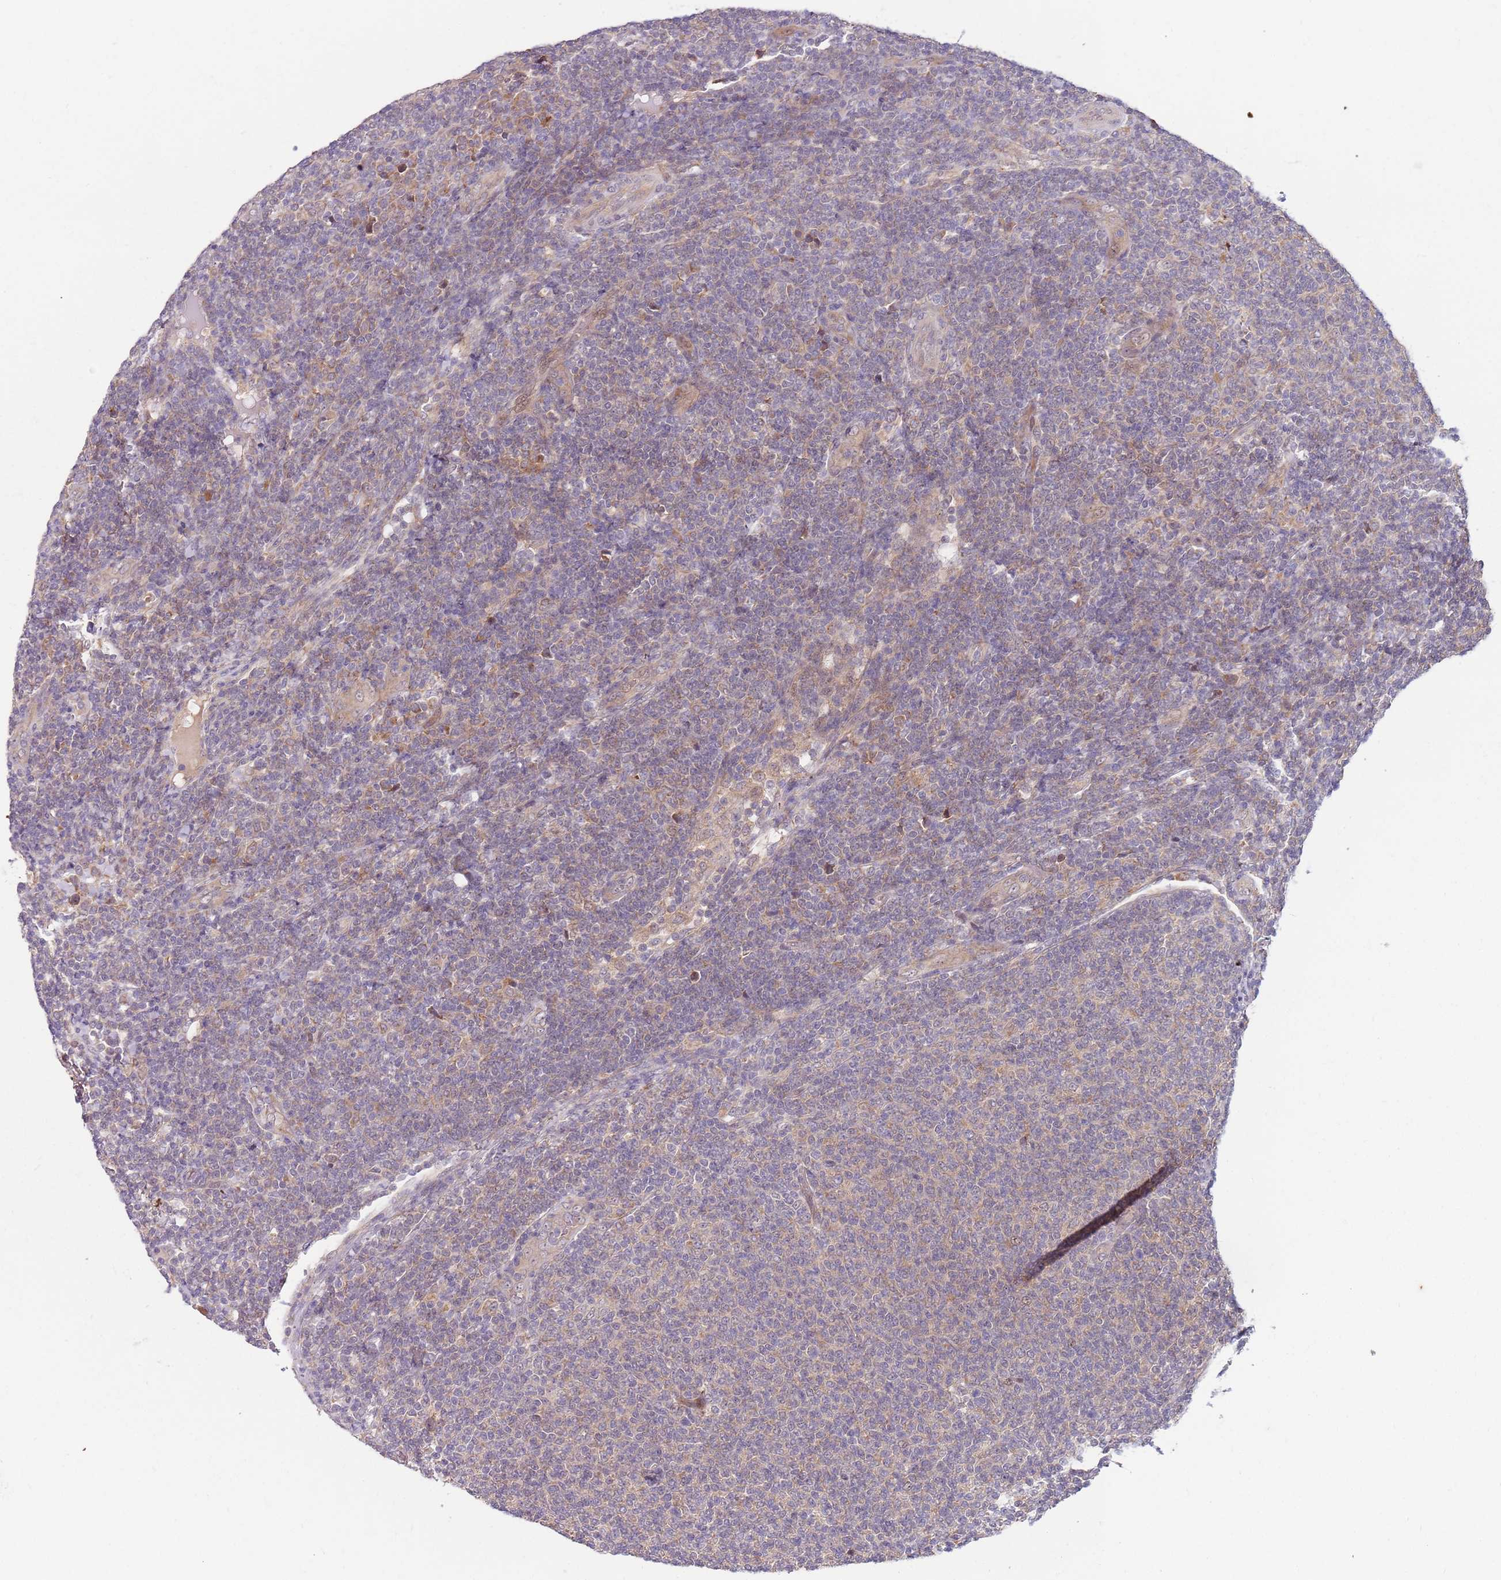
{"staining": {"intensity": "weak", "quantity": "<25%", "location": "cytoplasmic/membranous"}, "tissue": "lymphoma", "cell_type": "Tumor cells", "image_type": "cancer", "snomed": [{"axis": "morphology", "description": "Malignant lymphoma, non-Hodgkin's type, Low grade"}, {"axis": "topography", "description": "Lymph node"}], "caption": "This is a image of IHC staining of lymphoma, which shows no positivity in tumor cells.", "gene": "FBXL22", "patient": {"sex": "male", "age": 66}}